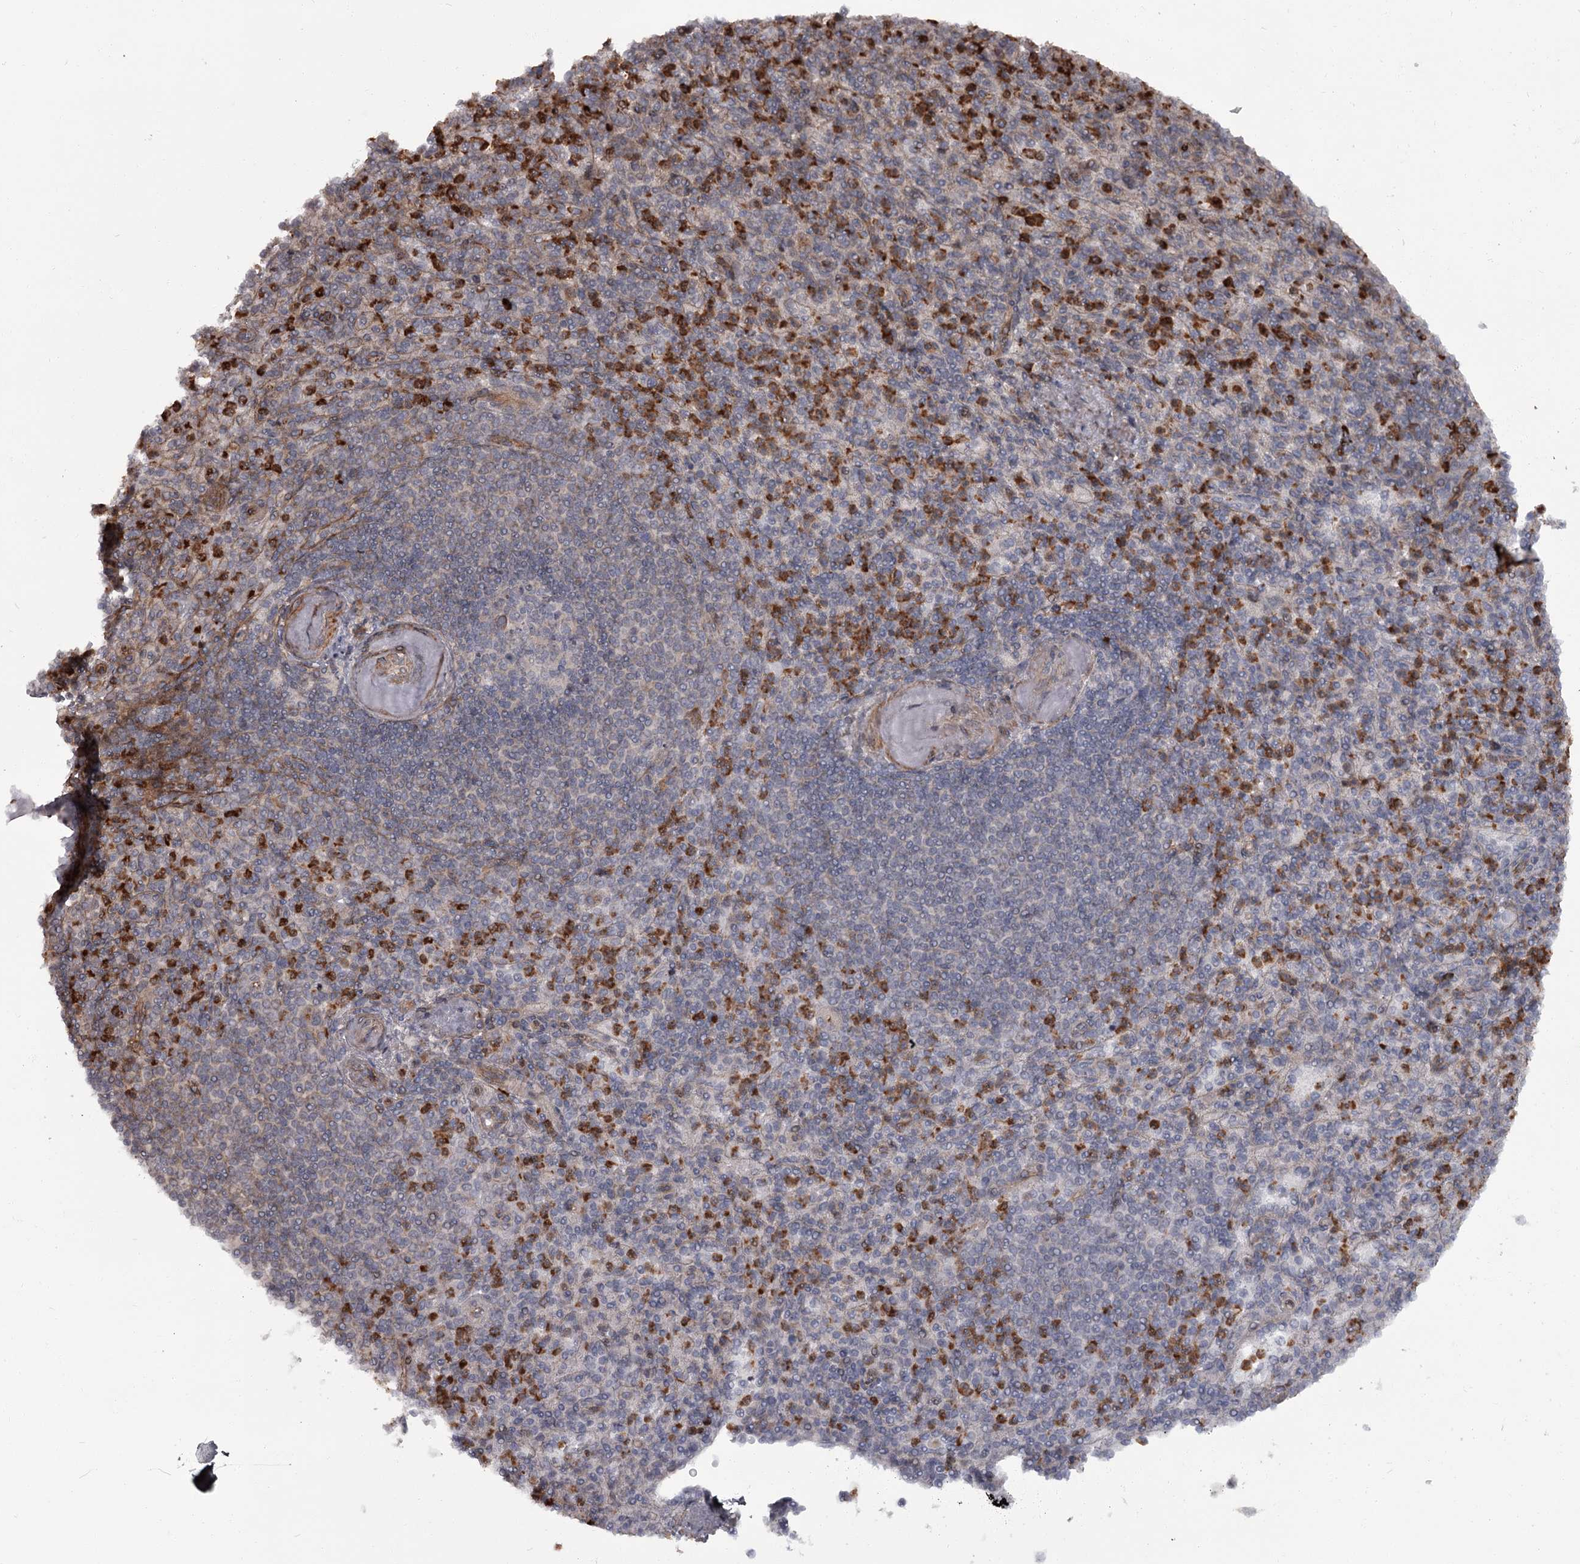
{"staining": {"intensity": "moderate", "quantity": "<25%", "location": "cytoplasmic/membranous,nuclear"}, "tissue": "spleen", "cell_type": "Cells in red pulp", "image_type": "normal", "snomed": [{"axis": "morphology", "description": "Normal tissue, NOS"}, {"axis": "topography", "description": "Spleen"}], "caption": "Human spleen stained for a protein (brown) demonstrates moderate cytoplasmic/membranous,nuclear positive staining in approximately <25% of cells in red pulp.", "gene": "THAP9", "patient": {"sex": "female", "age": 74}}